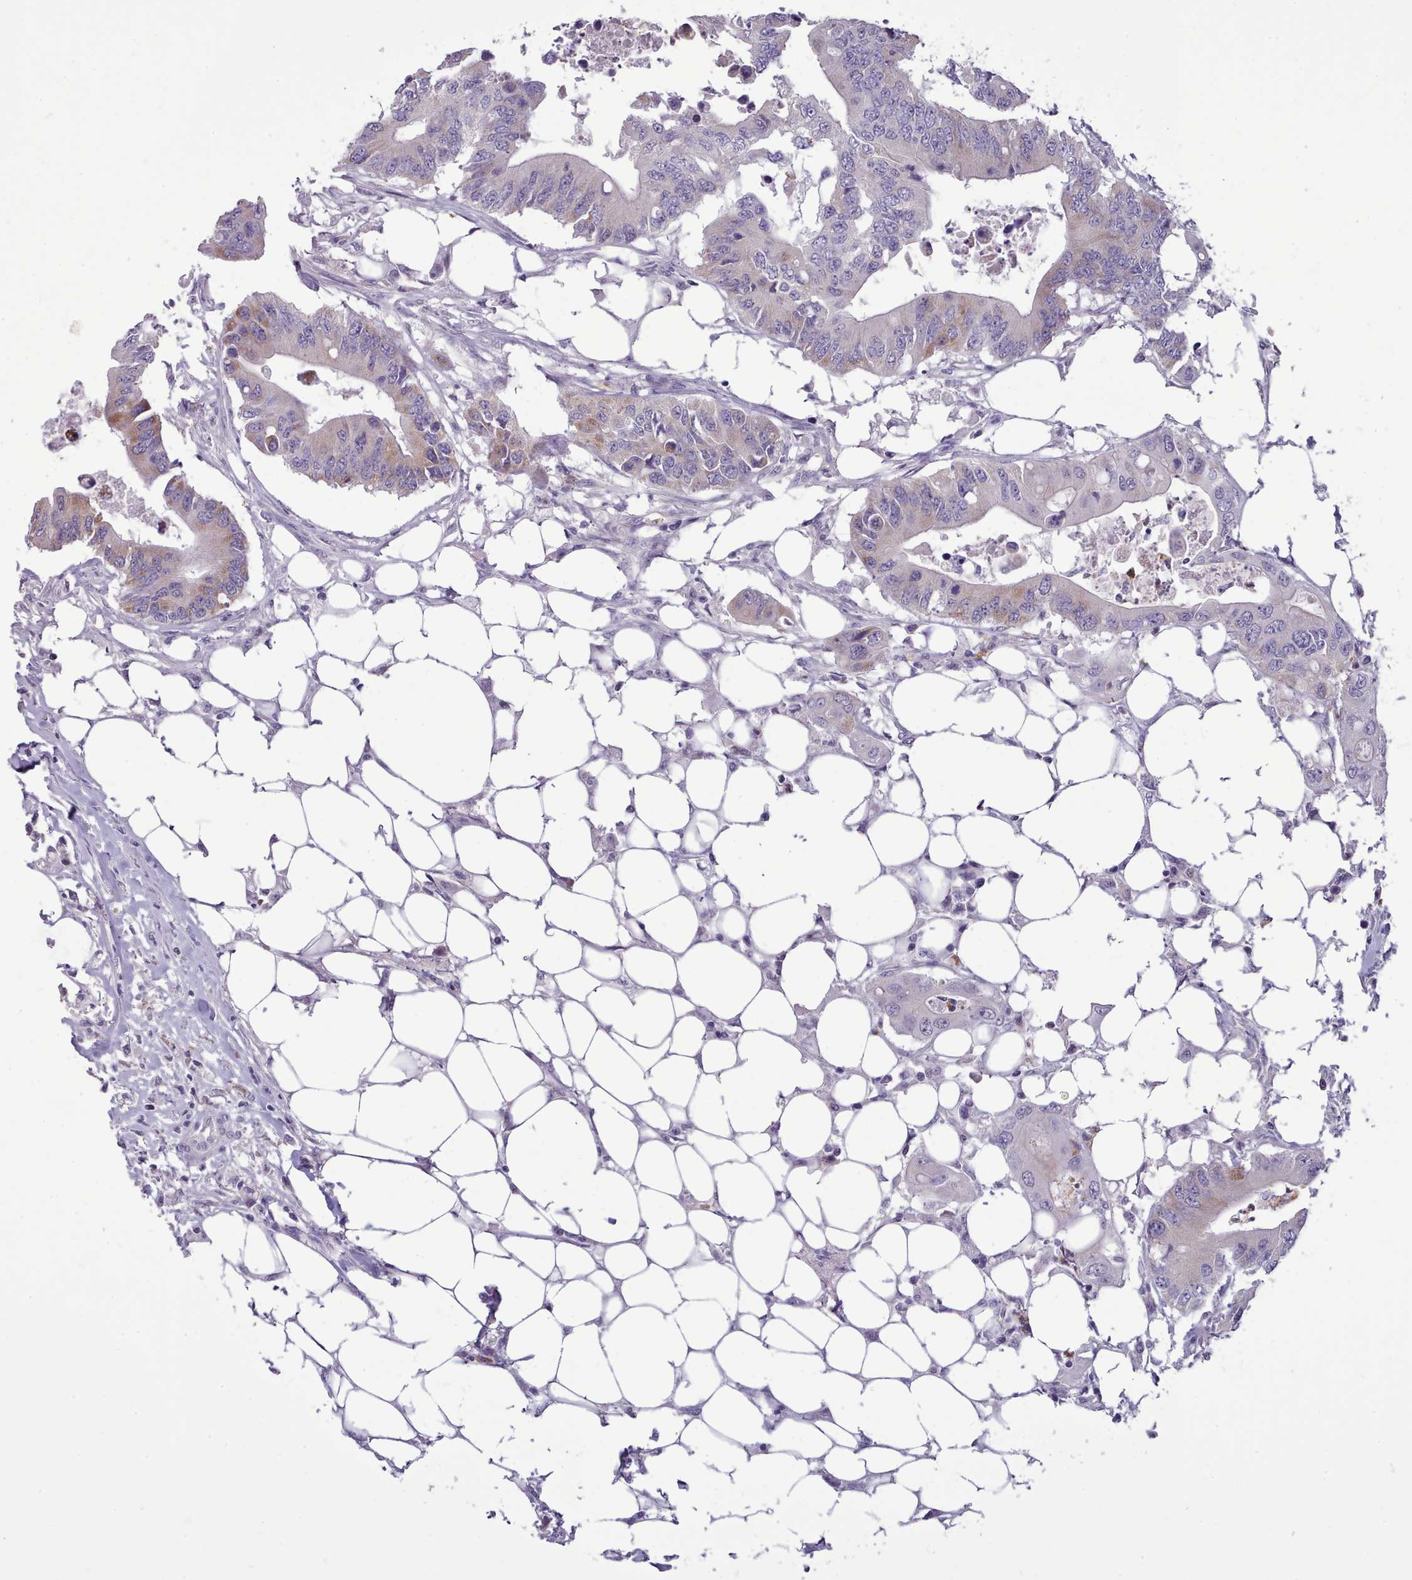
{"staining": {"intensity": "weak", "quantity": "<25%", "location": "cytoplasmic/membranous"}, "tissue": "colorectal cancer", "cell_type": "Tumor cells", "image_type": "cancer", "snomed": [{"axis": "morphology", "description": "Adenocarcinoma, NOS"}, {"axis": "topography", "description": "Colon"}], "caption": "IHC micrograph of neoplastic tissue: adenocarcinoma (colorectal) stained with DAB (3,3'-diaminobenzidine) shows no significant protein positivity in tumor cells. (Brightfield microscopy of DAB immunohistochemistry at high magnification).", "gene": "KCTD16", "patient": {"sex": "male", "age": 71}}